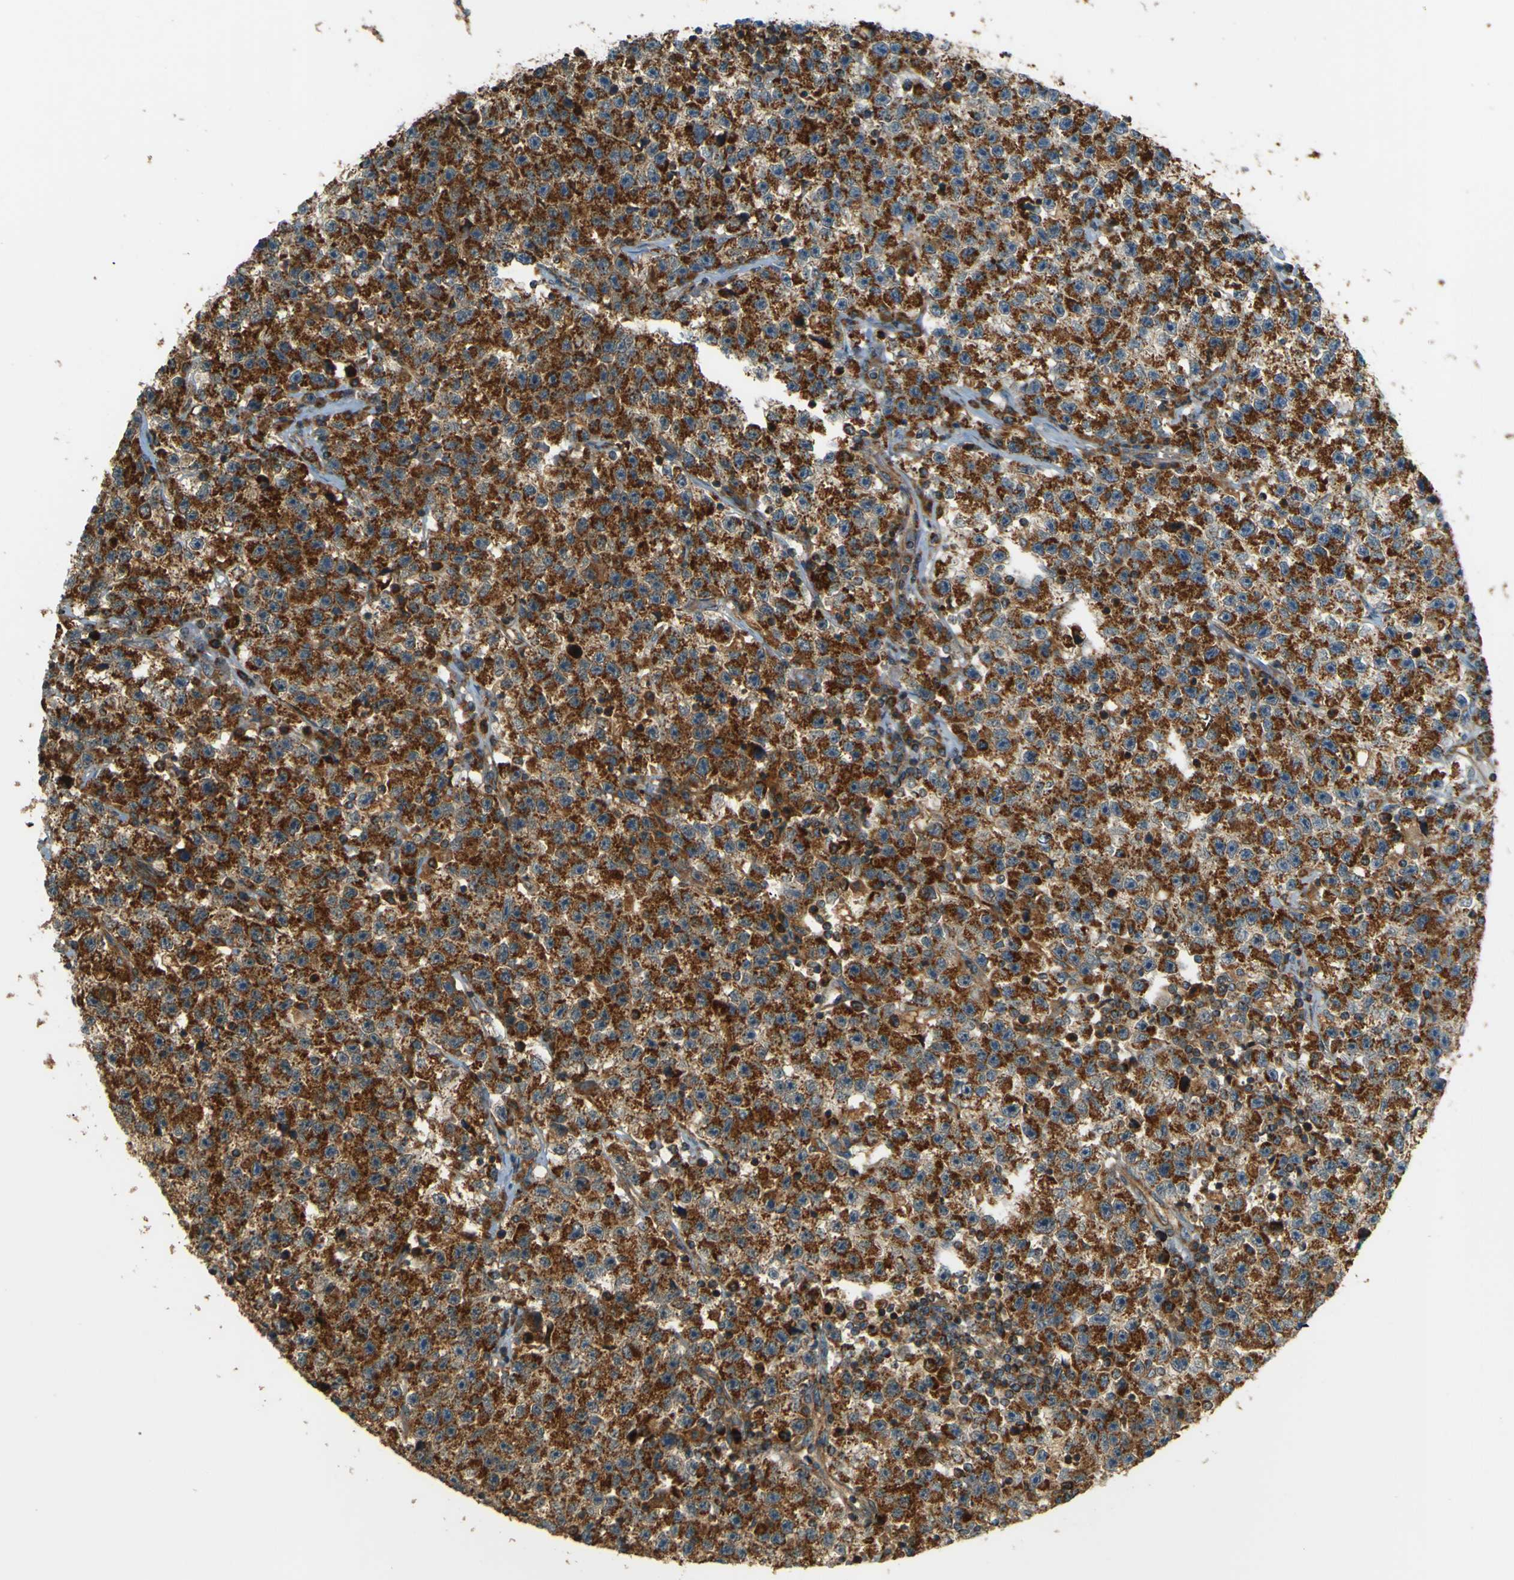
{"staining": {"intensity": "strong", "quantity": ">75%", "location": "cytoplasmic/membranous"}, "tissue": "testis cancer", "cell_type": "Tumor cells", "image_type": "cancer", "snomed": [{"axis": "morphology", "description": "Seminoma, NOS"}, {"axis": "topography", "description": "Testis"}], "caption": "The histopathology image displays immunohistochemical staining of testis cancer (seminoma). There is strong cytoplasmic/membranous expression is seen in about >75% of tumor cells.", "gene": "DNAJC5", "patient": {"sex": "male", "age": 22}}